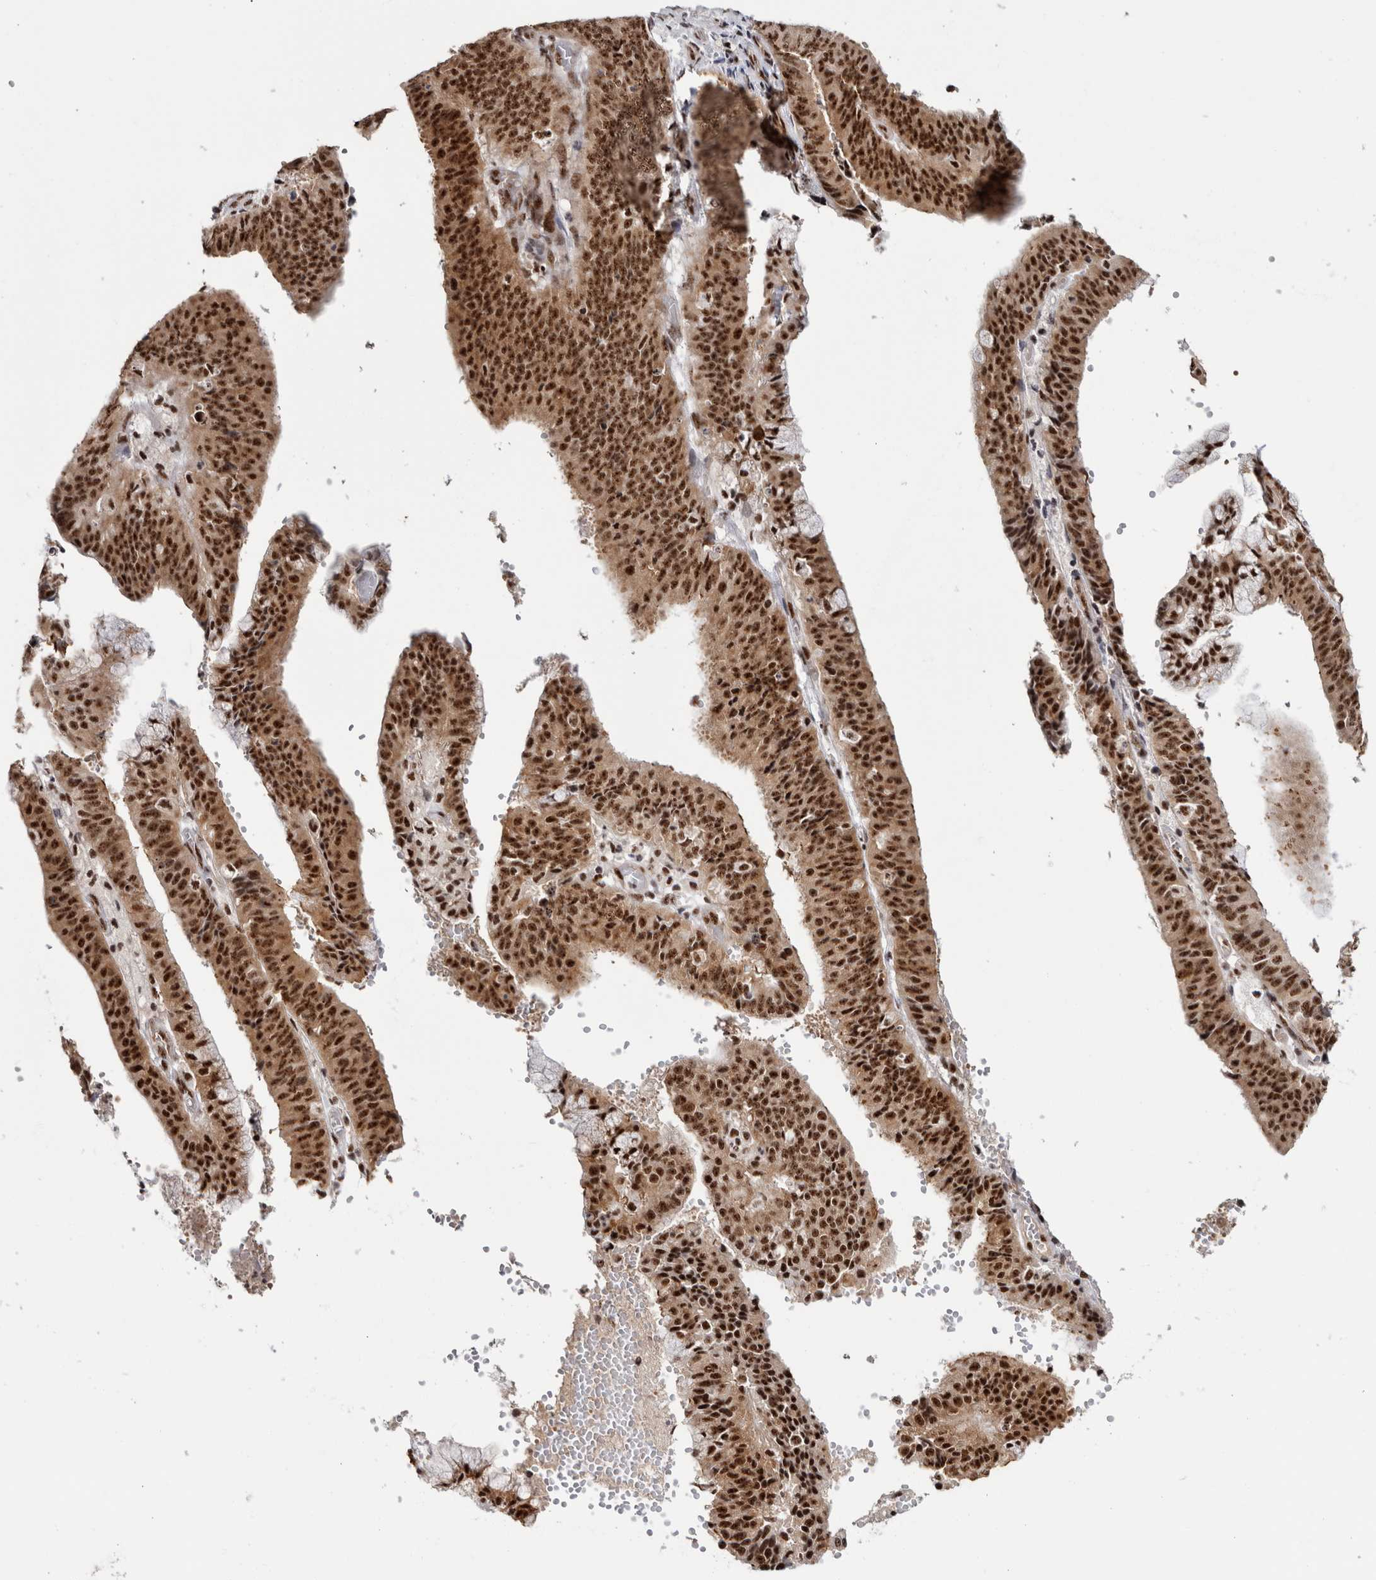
{"staining": {"intensity": "strong", "quantity": ">75%", "location": "cytoplasmic/membranous,nuclear"}, "tissue": "endometrial cancer", "cell_type": "Tumor cells", "image_type": "cancer", "snomed": [{"axis": "morphology", "description": "Adenocarcinoma, NOS"}, {"axis": "topography", "description": "Endometrium"}], "caption": "Adenocarcinoma (endometrial) was stained to show a protein in brown. There is high levels of strong cytoplasmic/membranous and nuclear expression in about >75% of tumor cells. (brown staining indicates protein expression, while blue staining denotes nuclei).", "gene": "MKNK1", "patient": {"sex": "female", "age": 63}}